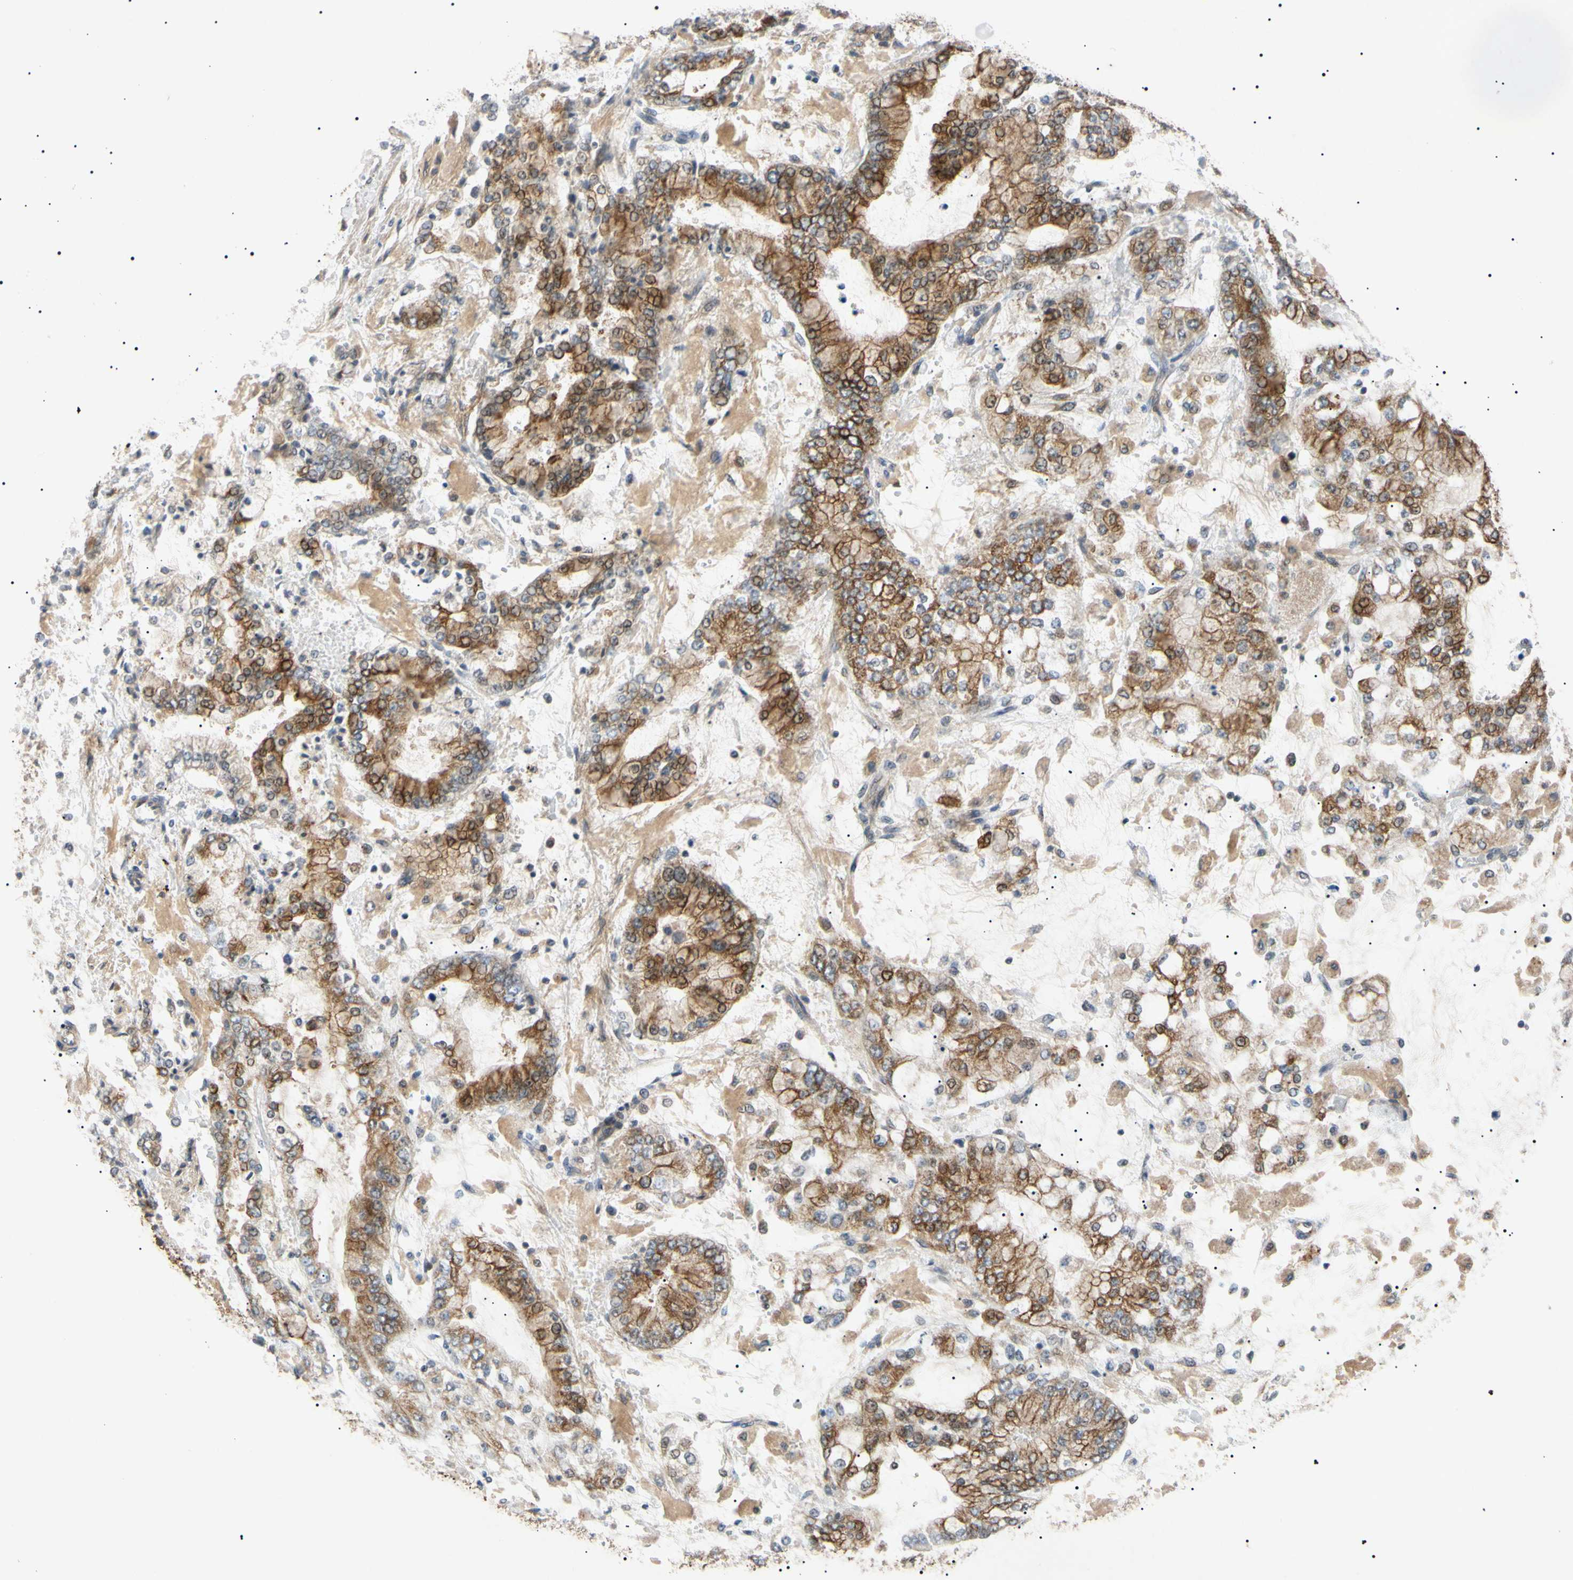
{"staining": {"intensity": "moderate", "quantity": "25%-75%", "location": "cytoplasmic/membranous,nuclear"}, "tissue": "stomach cancer", "cell_type": "Tumor cells", "image_type": "cancer", "snomed": [{"axis": "morphology", "description": "Adenocarcinoma, NOS"}, {"axis": "topography", "description": "Stomach"}], "caption": "Immunohistochemistry image of neoplastic tissue: human stomach cancer (adenocarcinoma) stained using immunohistochemistry (IHC) shows medium levels of moderate protein expression localized specifically in the cytoplasmic/membranous and nuclear of tumor cells, appearing as a cytoplasmic/membranous and nuclear brown color.", "gene": "TUBB4A", "patient": {"sex": "male", "age": 76}}